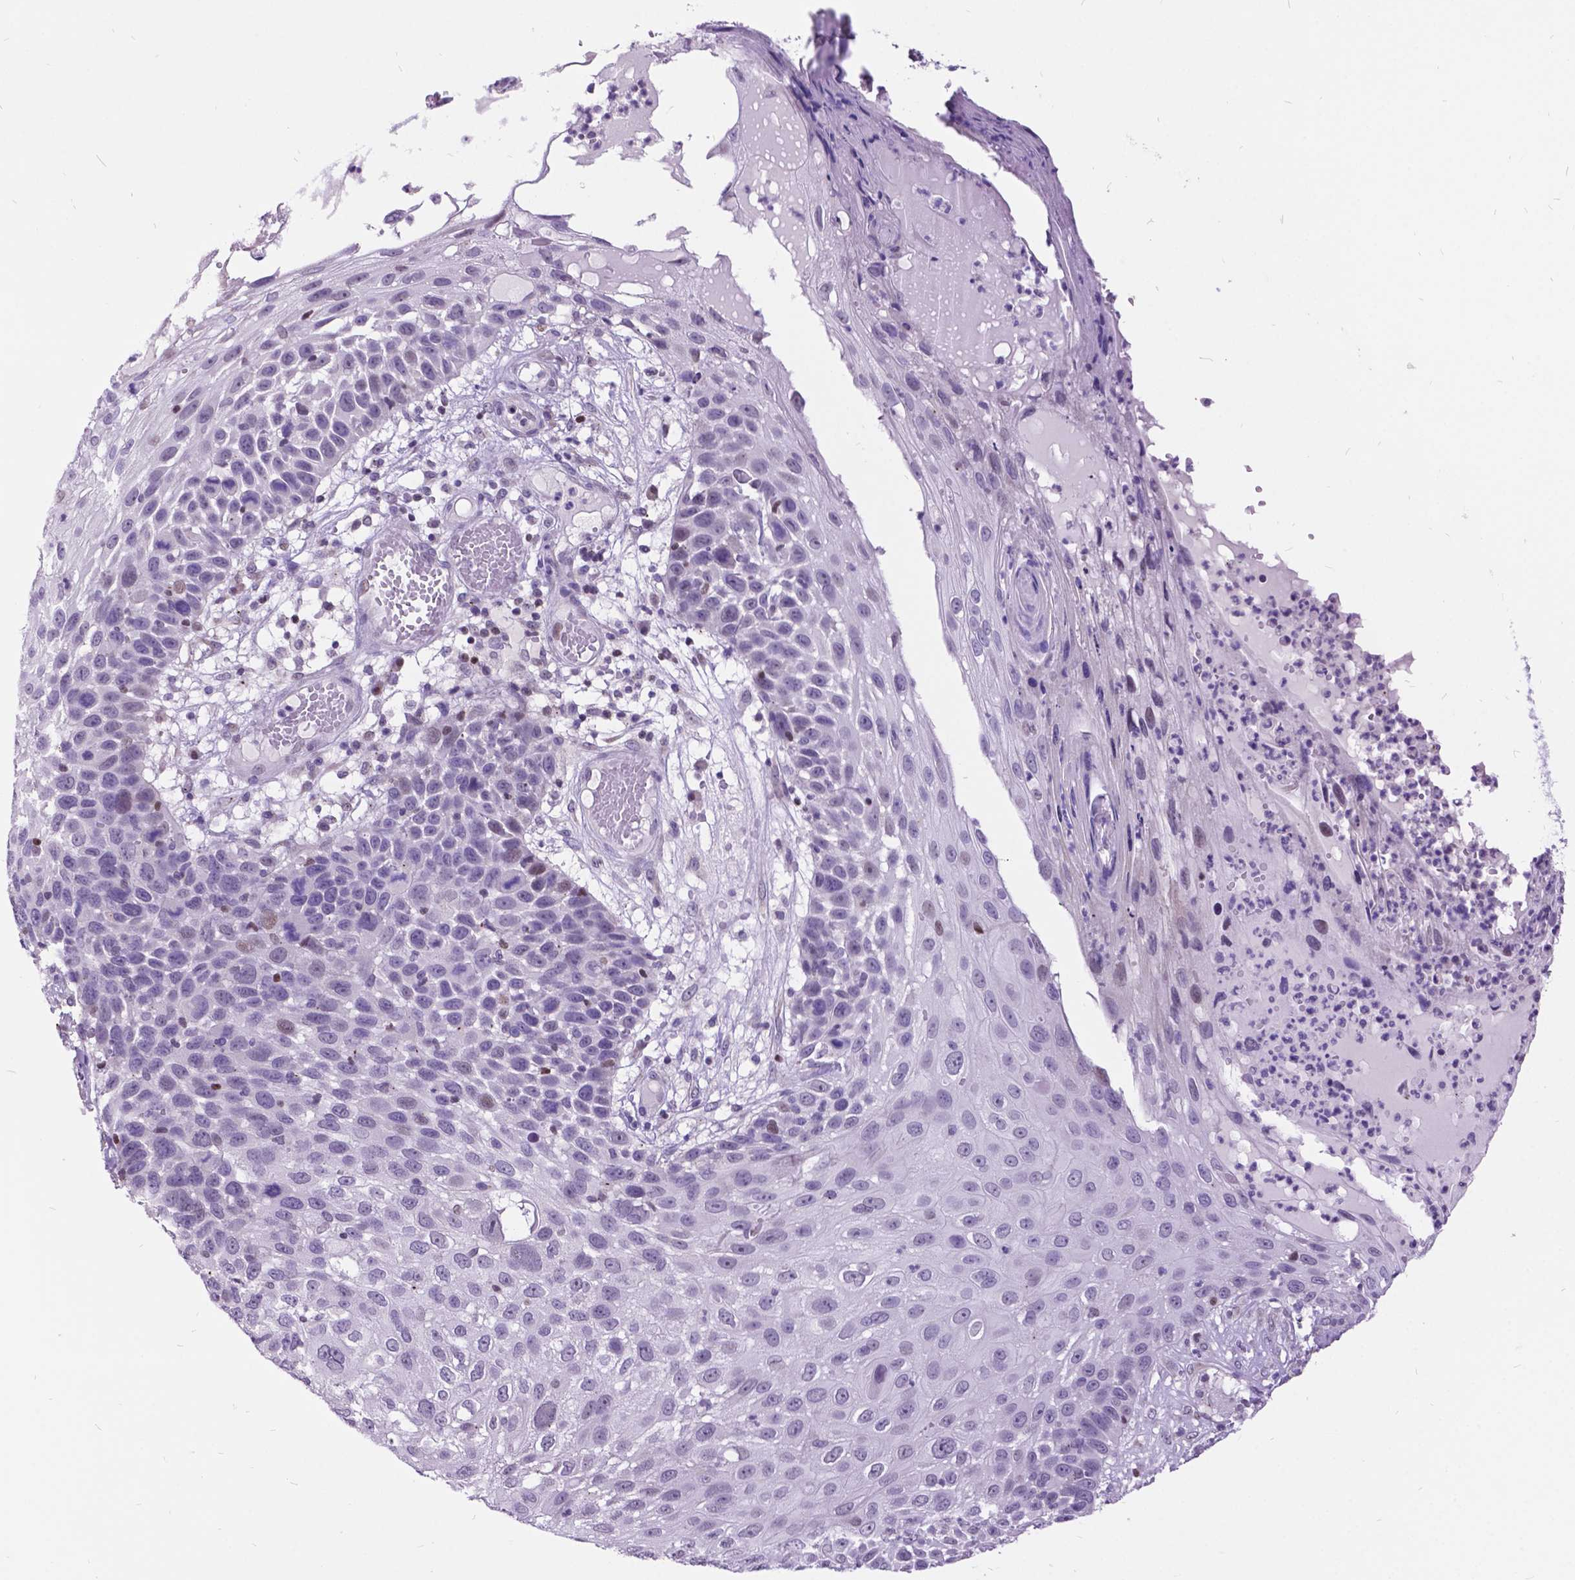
{"staining": {"intensity": "negative", "quantity": "none", "location": "none"}, "tissue": "skin cancer", "cell_type": "Tumor cells", "image_type": "cancer", "snomed": [{"axis": "morphology", "description": "Squamous cell carcinoma, NOS"}, {"axis": "topography", "description": "Skin"}], "caption": "An image of skin cancer (squamous cell carcinoma) stained for a protein displays no brown staining in tumor cells.", "gene": "DPF3", "patient": {"sex": "male", "age": 92}}